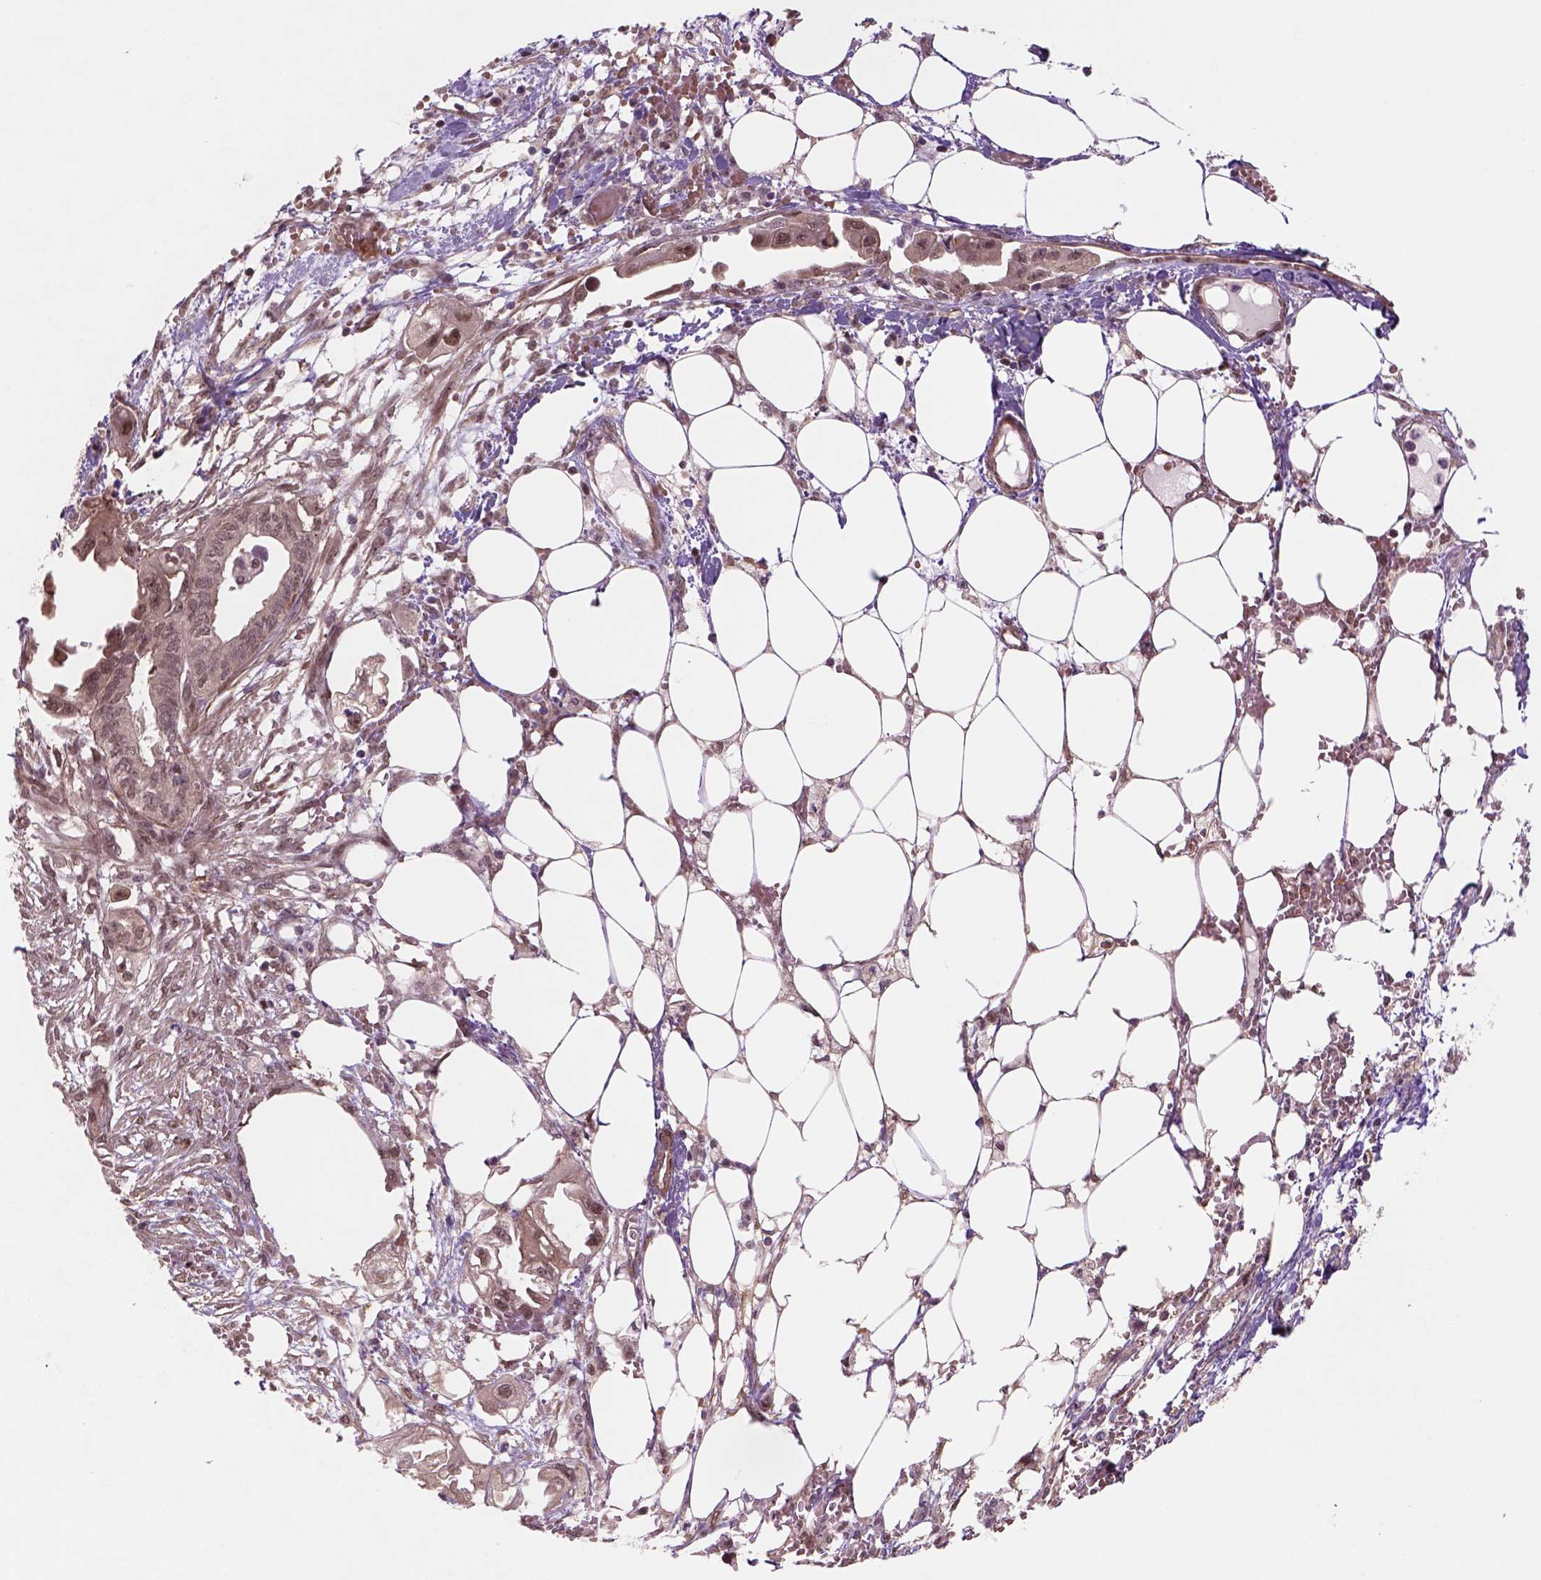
{"staining": {"intensity": "moderate", "quantity": "<25%", "location": "cytoplasmic/membranous,nuclear"}, "tissue": "endometrial cancer", "cell_type": "Tumor cells", "image_type": "cancer", "snomed": [{"axis": "morphology", "description": "Adenocarcinoma, NOS"}, {"axis": "morphology", "description": "Adenocarcinoma, metastatic, NOS"}, {"axis": "topography", "description": "Adipose tissue"}, {"axis": "topography", "description": "Endometrium"}], "caption": "Immunohistochemistry (IHC) image of metastatic adenocarcinoma (endometrial) stained for a protein (brown), which reveals low levels of moderate cytoplasmic/membranous and nuclear positivity in approximately <25% of tumor cells.", "gene": "PSMD11", "patient": {"sex": "female", "age": 67}}